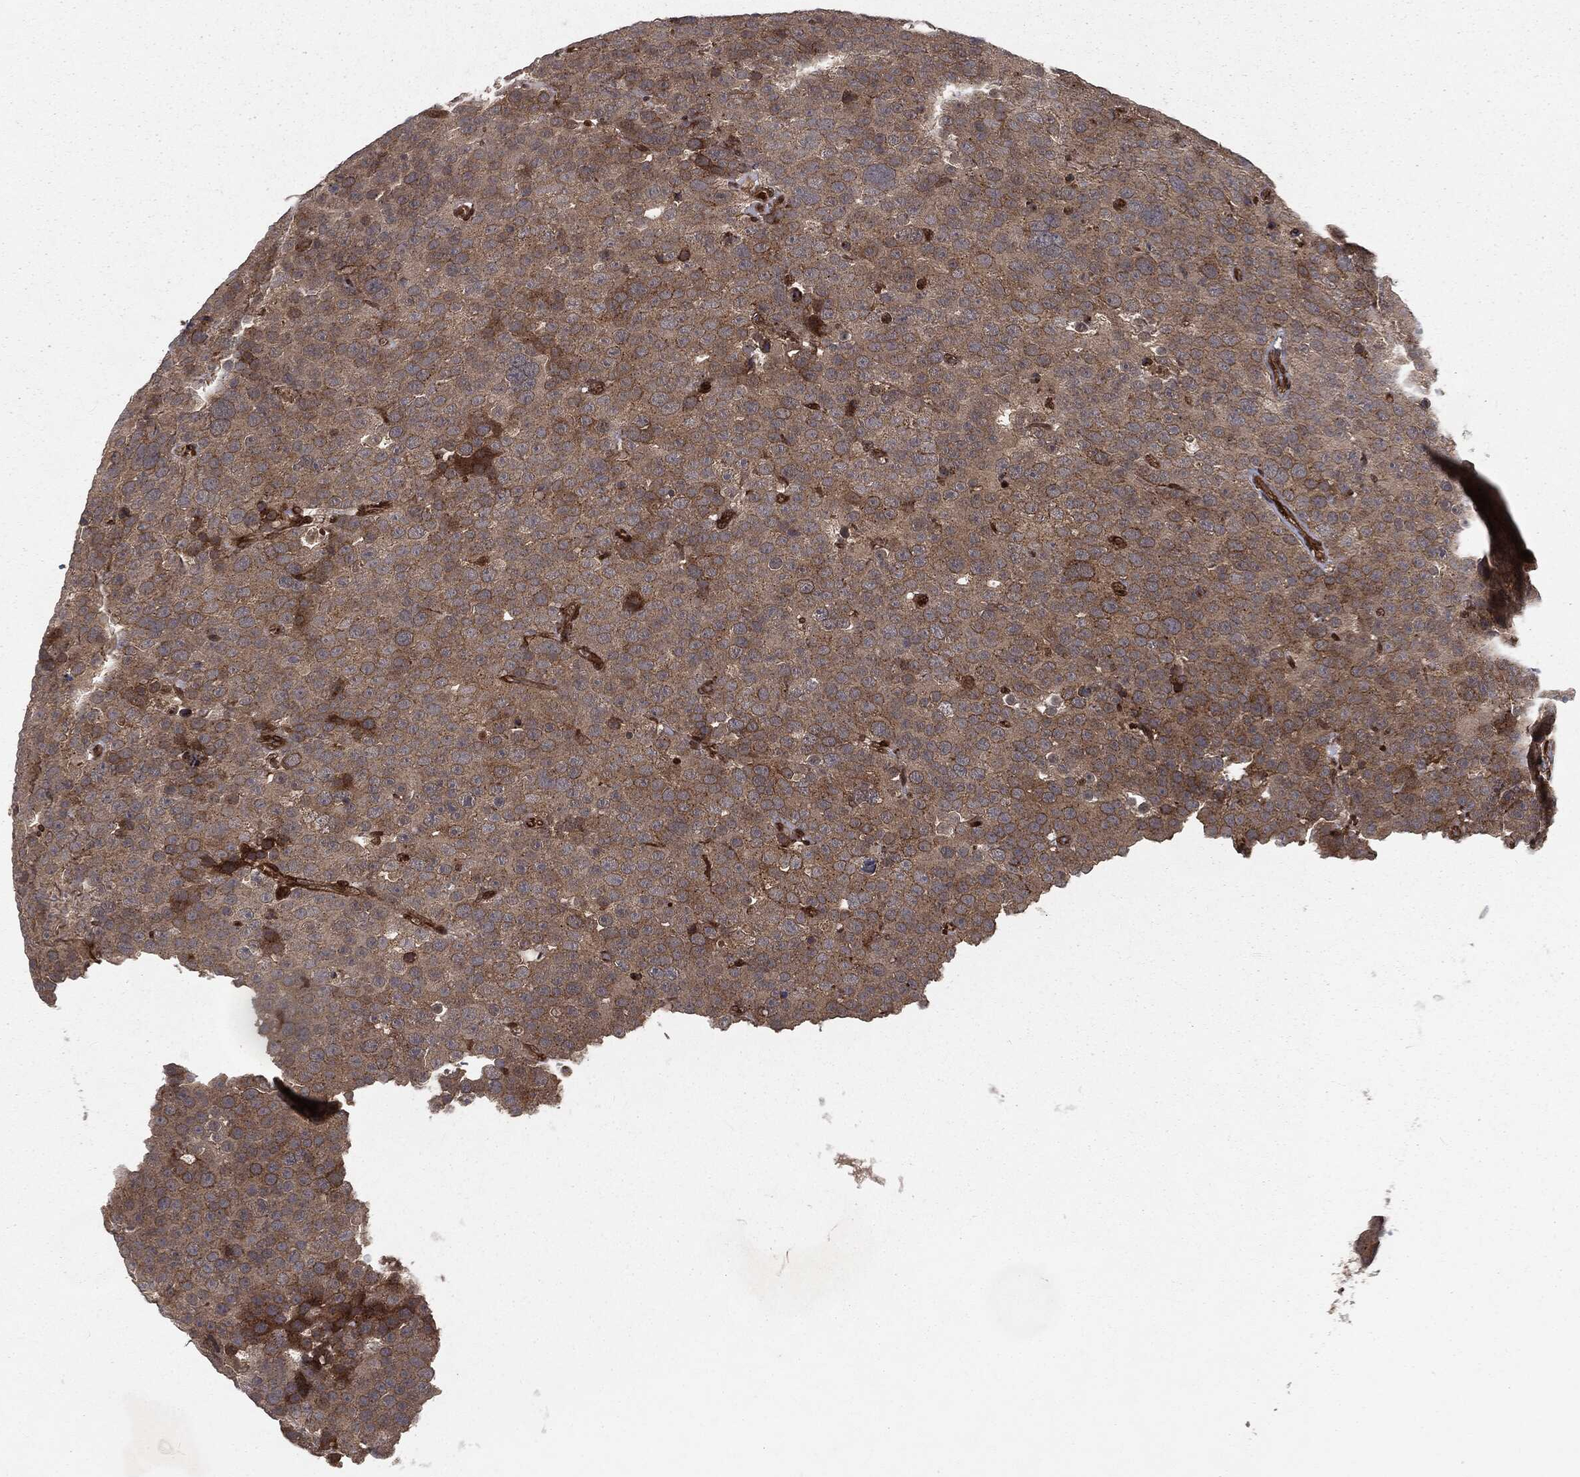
{"staining": {"intensity": "moderate", "quantity": "<25%", "location": "cytoplasmic/membranous"}, "tissue": "testis cancer", "cell_type": "Tumor cells", "image_type": "cancer", "snomed": [{"axis": "morphology", "description": "Seminoma, NOS"}, {"axis": "topography", "description": "Testis"}], "caption": "Protein staining exhibits moderate cytoplasmic/membranous positivity in approximately <25% of tumor cells in testis seminoma.", "gene": "RANBP9", "patient": {"sex": "male", "age": 71}}